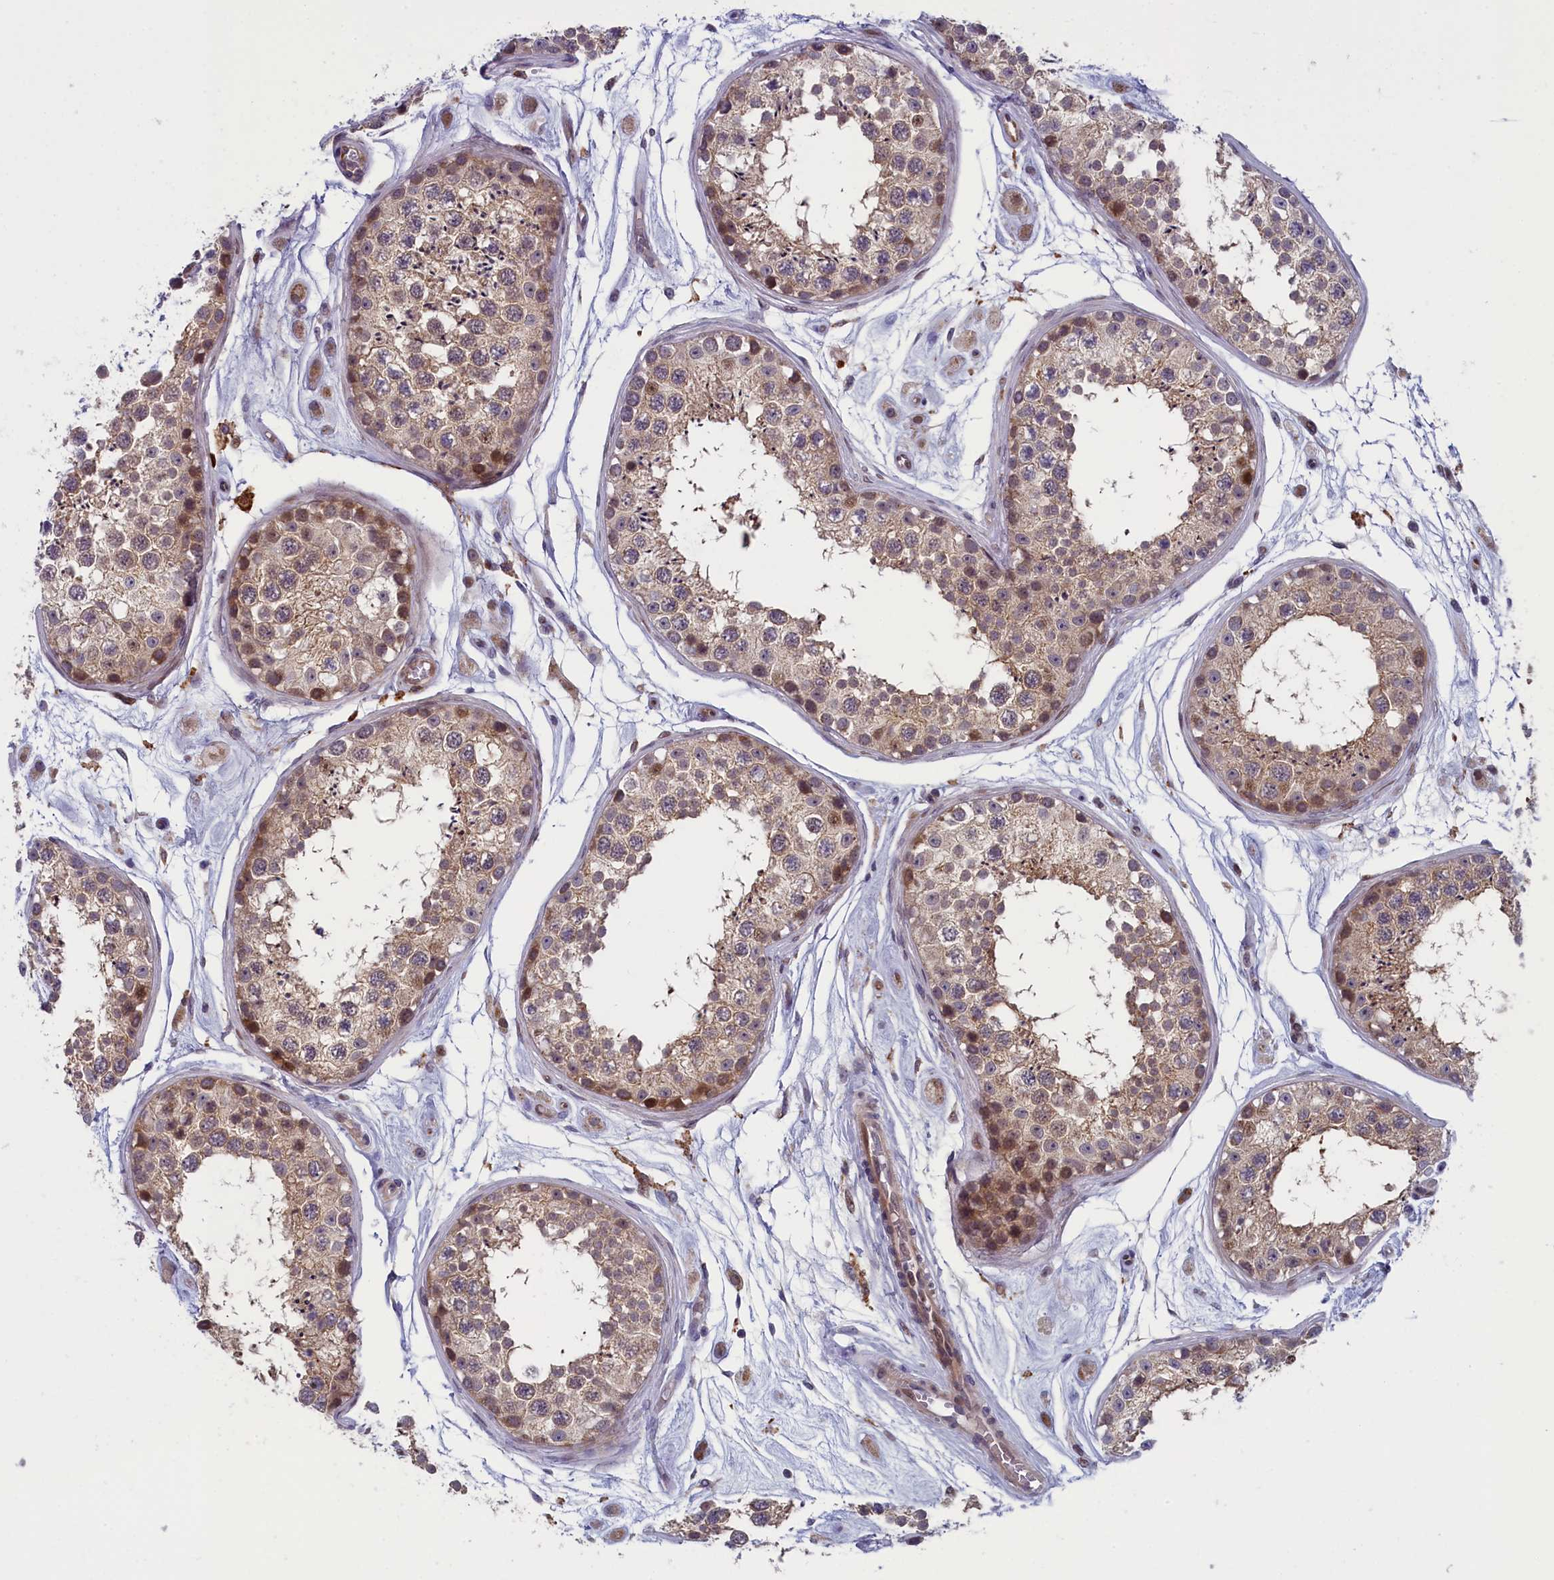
{"staining": {"intensity": "weak", "quantity": ">75%", "location": "cytoplasmic/membranous,nuclear"}, "tissue": "testis", "cell_type": "Cells in seminiferous ducts", "image_type": "normal", "snomed": [{"axis": "morphology", "description": "Normal tissue, NOS"}, {"axis": "topography", "description": "Testis"}], "caption": "About >75% of cells in seminiferous ducts in benign human testis display weak cytoplasmic/membranous,nuclear protein expression as visualized by brown immunohistochemical staining.", "gene": "ANKRD39", "patient": {"sex": "male", "age": 25}}